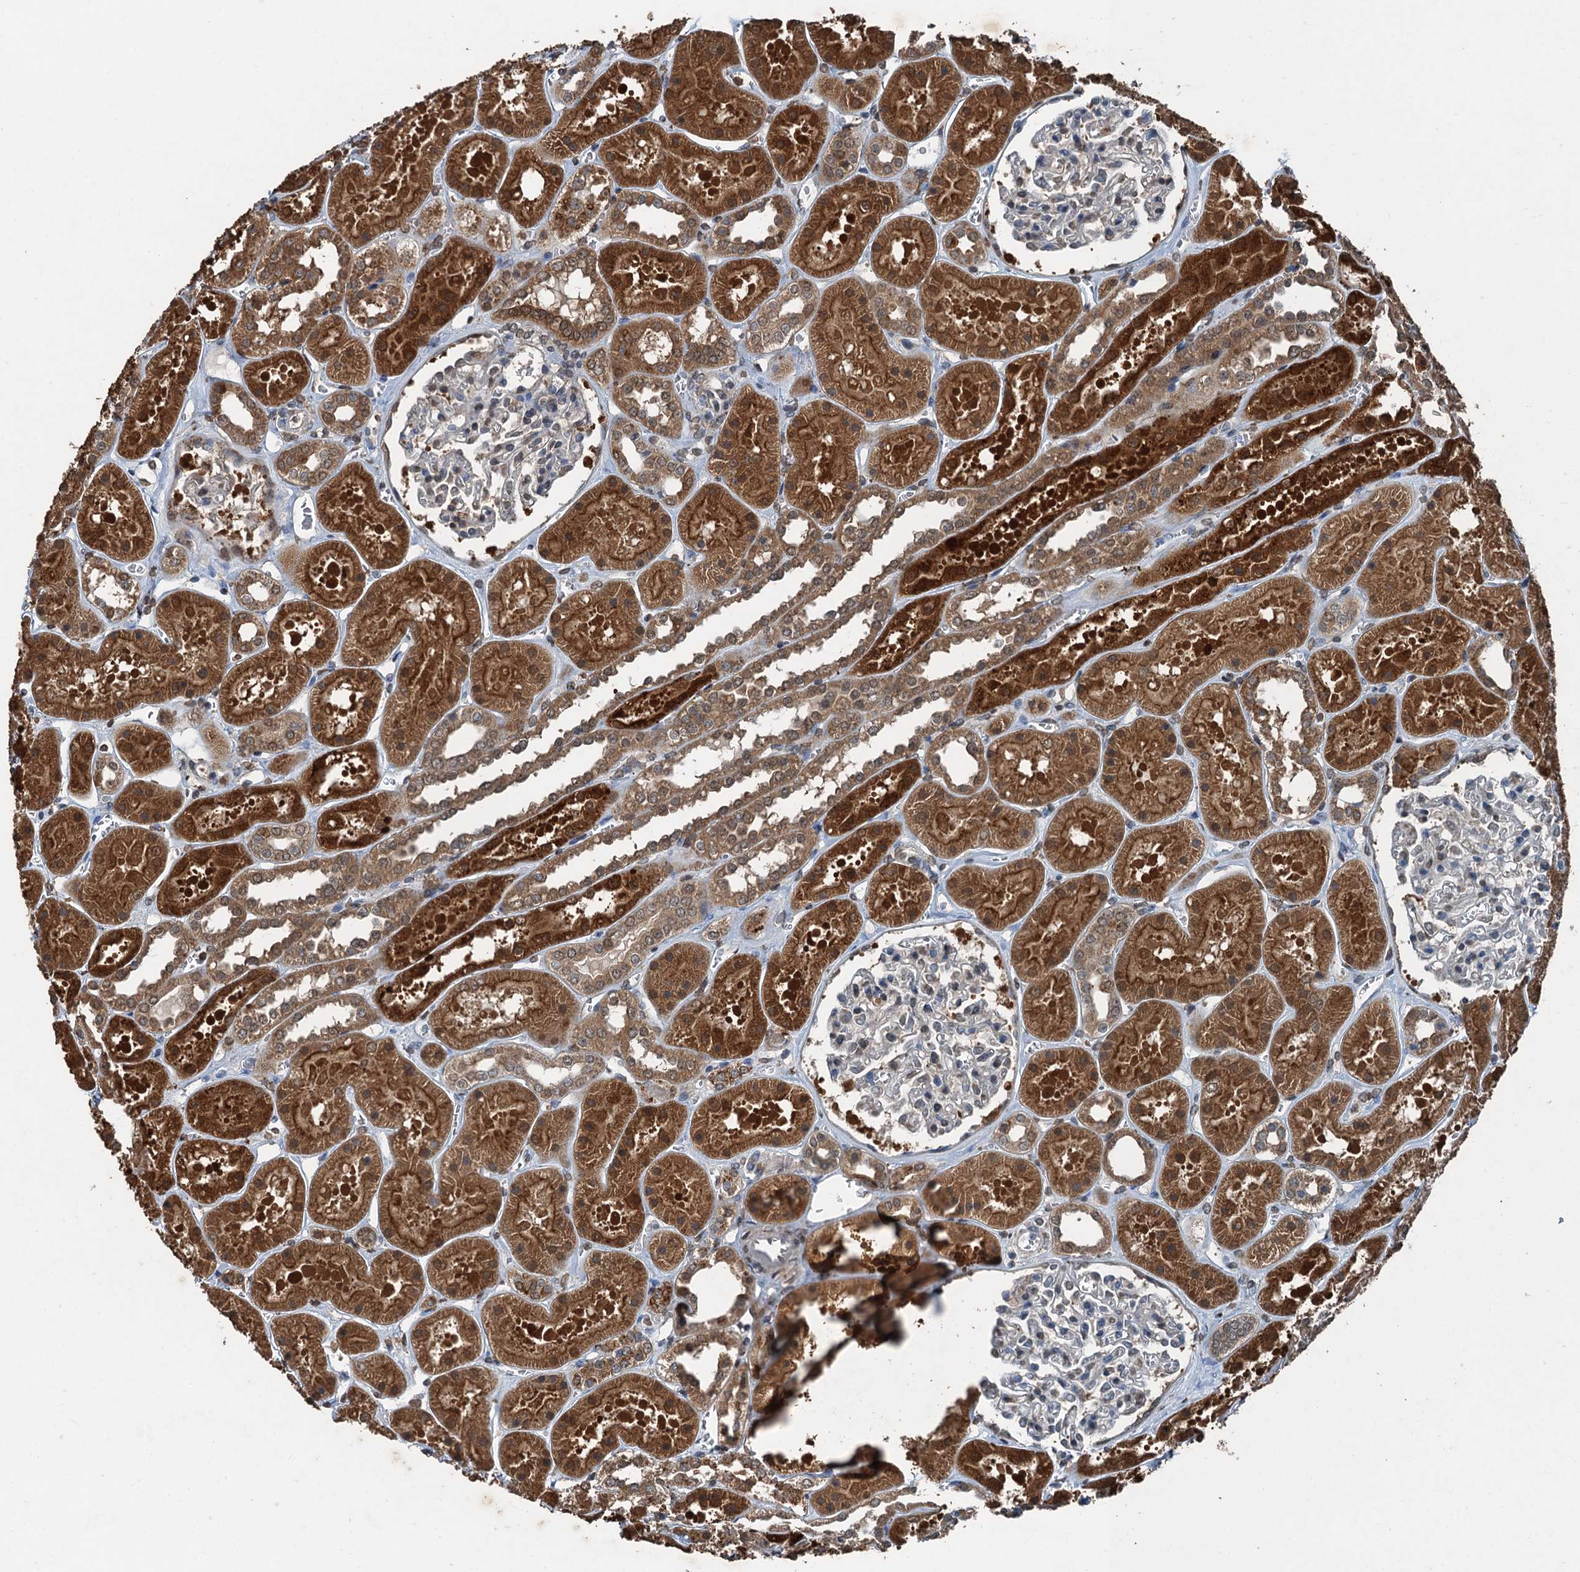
{"staining": {"intensity": "moderate", "quantity": "<25%", "location": "cytoplasmic/membranous"}, "tissue": "kidney", "cell_type": "Cells in glomeruli", "image_type": "normal", "snomed": [{"axis": "morphology", "description": "Normal tissue, NOS"}, {"axis": "topography", "description": "Kidney"}], "caption": "Immunohistochemistry (IHC) photomicrograph of unremarkable human kidney stained for a protein (brown), which displays low levels of moderate cytoplasmic/membranous positivity in approximately <25% of cells in glomeruli.", "gene": "TCTN1", "patient": {"sex": "female", "age": 41}}